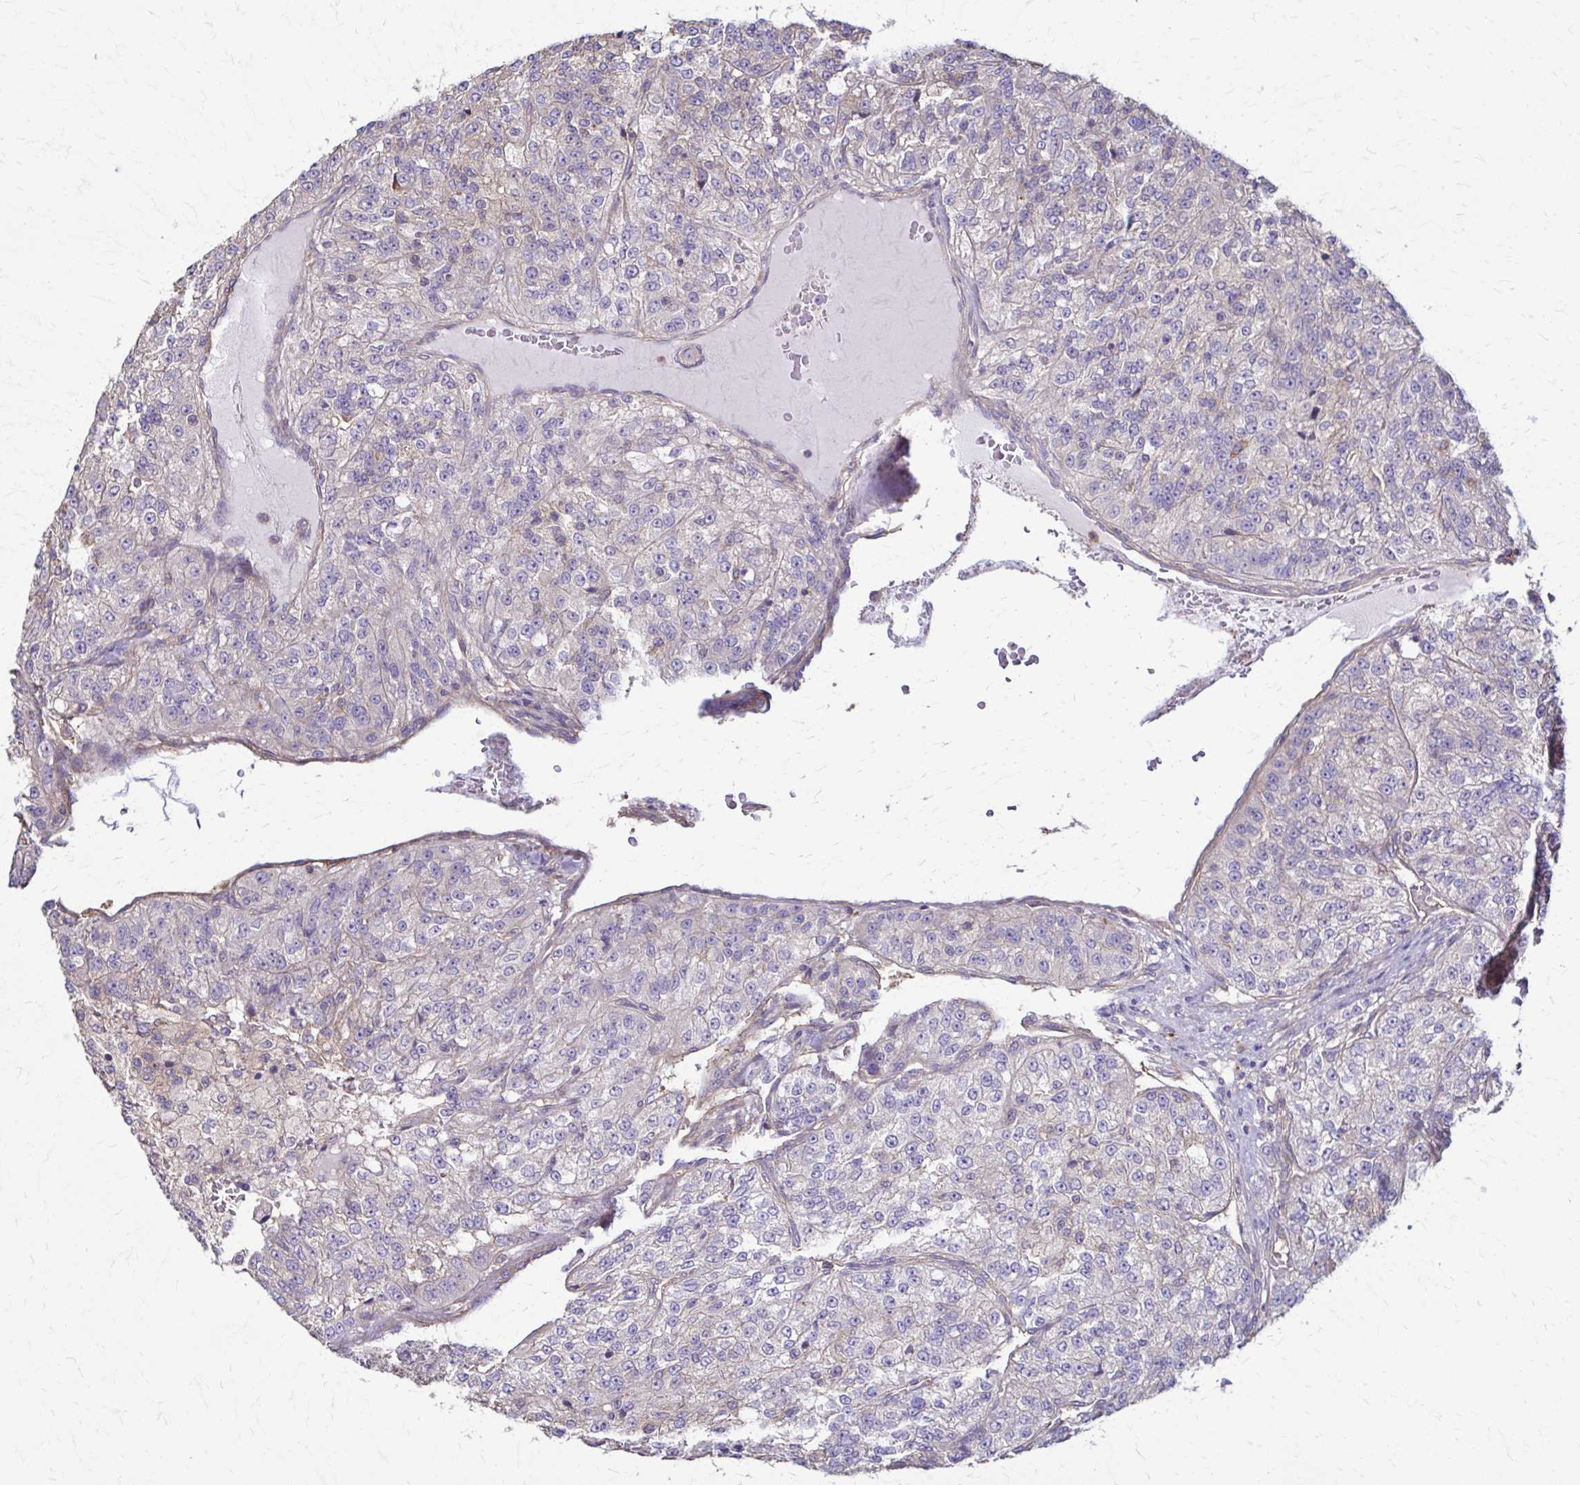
{"staining": {"intensity": "negative", "quantity": "none", "location": "none"}, "tissue": "renal cancer", "cell_type": "Tumor cells", "image_type": "cancer", "snomed": [{"axis": "morphology", "description": "Adenocarcinoma, NOS"}, {"axis": "topography", "description": "Kidney"}], "caption": "The histopathology image reveals no staining of tumor cells in renal adenocarcinoma.", "gene": "DSP", "patient": {"sex": "female", "age": 63}}